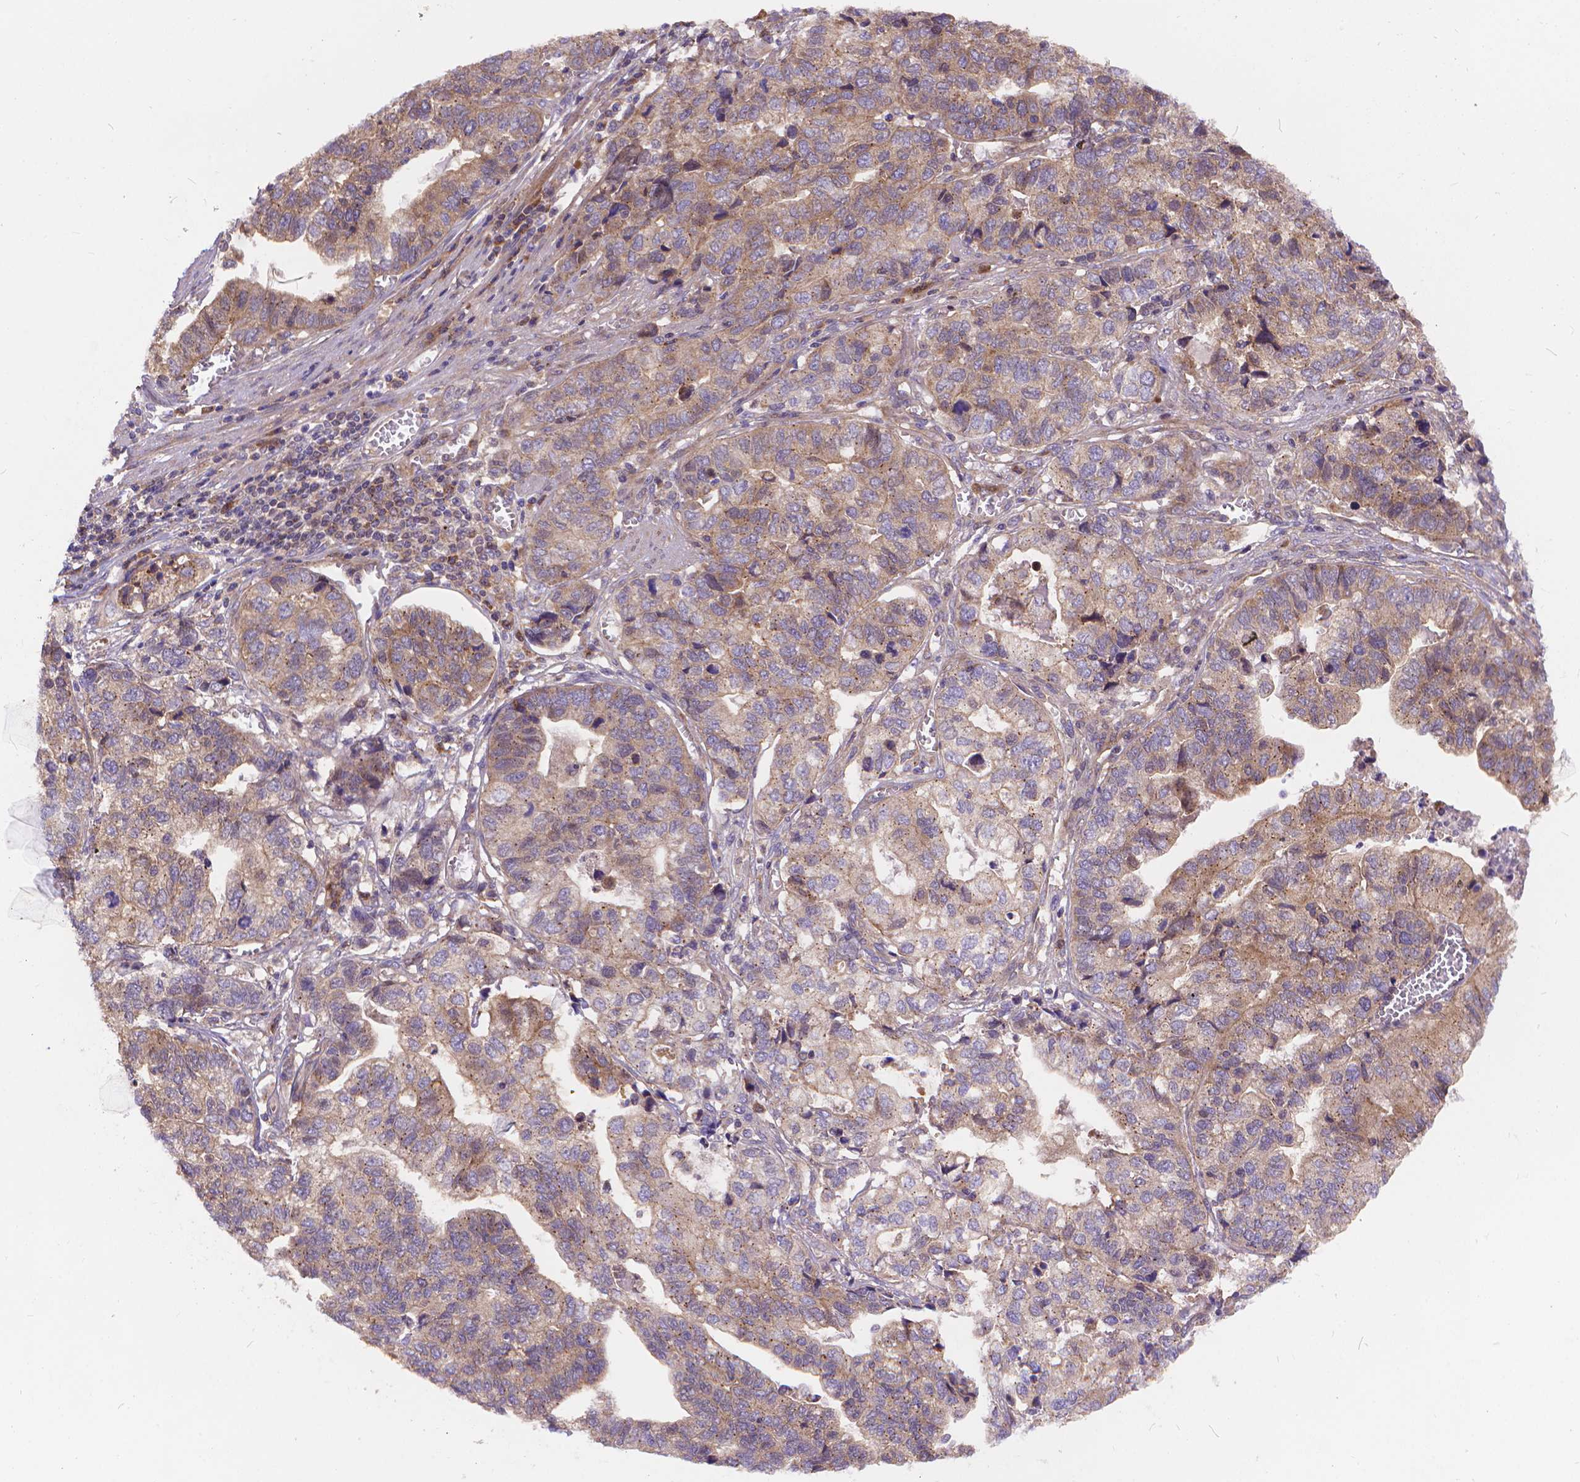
{"staining": {"intensity": "weak", "quantity": ">75%", "location": "cytoplasmic/membranous"}, "tissue": "stomach cancer", "cell_type": "Tumor cells", "image_type": "cancer", "snomed": [{"axis": "morphology", "description": "Adenocarcinoma, NOS"}, {"axis": "topography", "description": "Stomach, upper"}], "caption": "There is low levels of weak cytoplasmic/membranous positivity in tumor cells of stomach cancer, as demonstrated by immunohistochemical staining (brown color).", "gene": "ARAP1", "patient": {"sex": "female", "age": 67}}